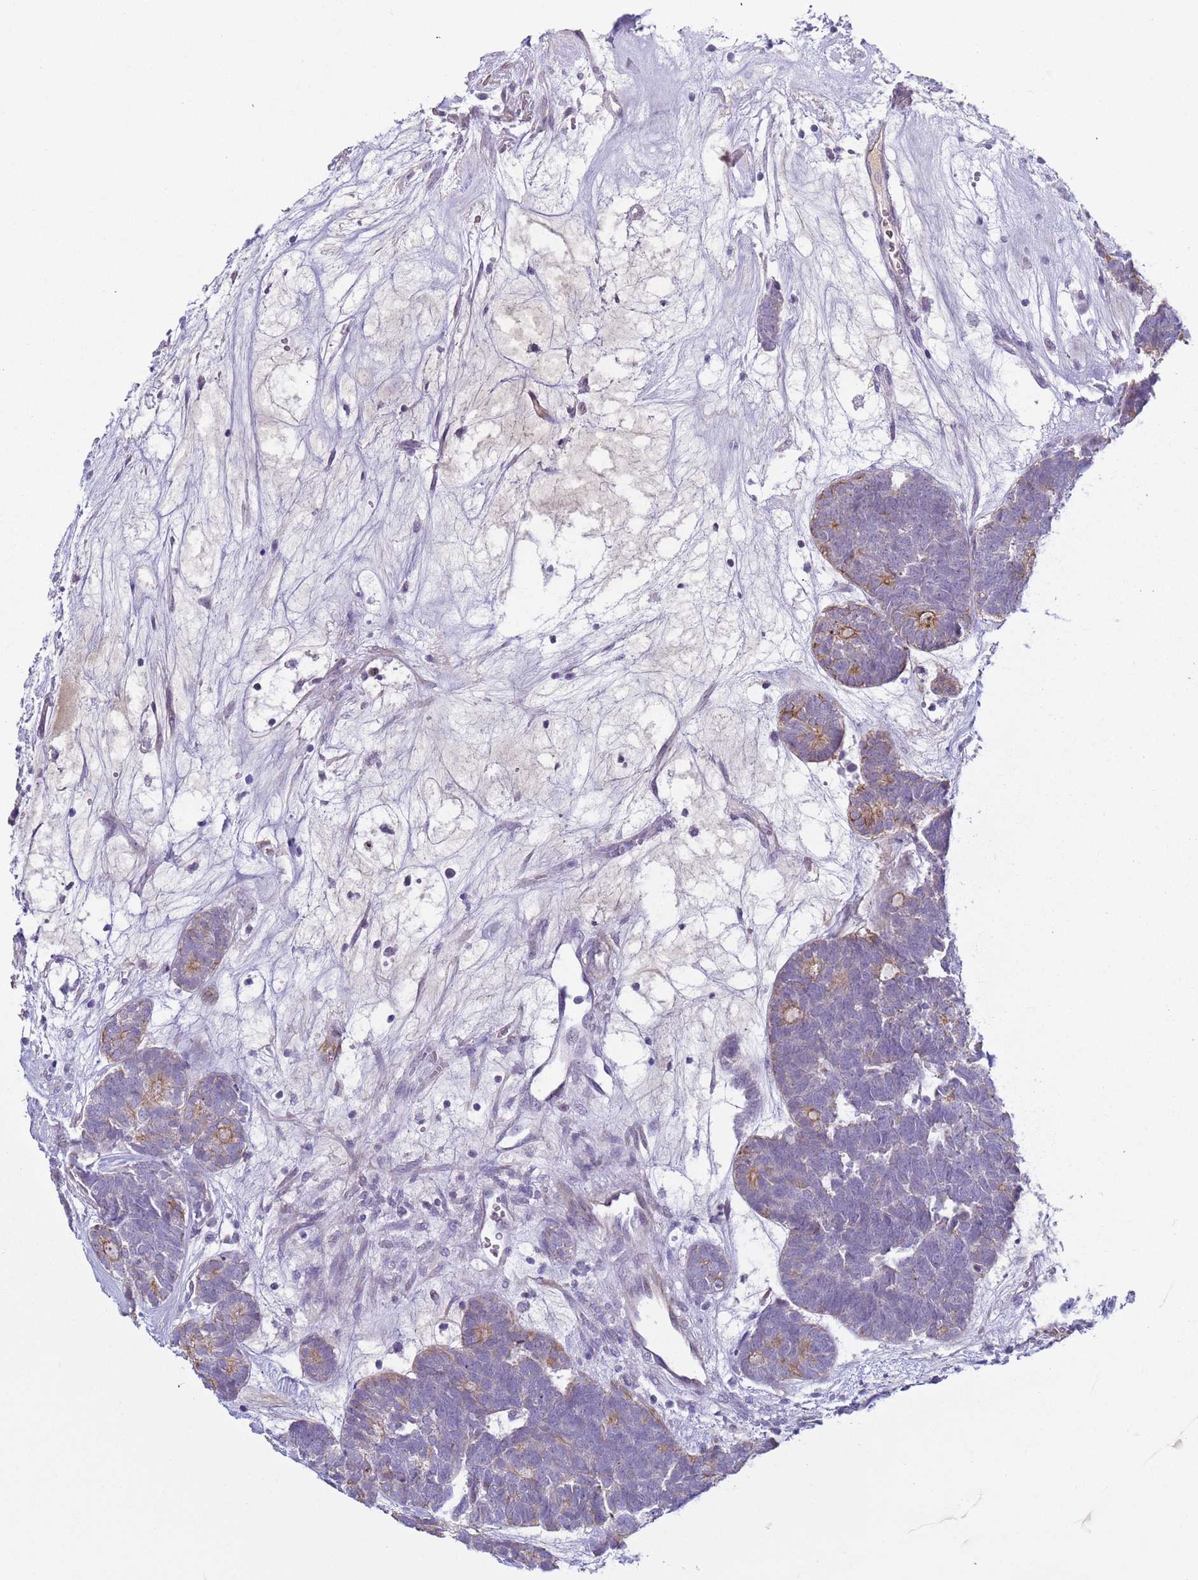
{"staining": {"intensity": "moderate", "quantity": "<25%", "location": "cytoplasmic/membranous"}, "tissue": "head and neck cancer", "cell_type": "Tumor cells", "image_type": "cancer", "snomed": [{"axis": "morphology", "description": "Adenocarcinoma, NOS"}, {"axis": "topography", "description": "Head-Neck"}], "caption": "Immunohistochemistry of head and neck adenocarcinoma exhibits low levels of moderate cytoplasmic/membranous staining in about <25% of tumor cells.", "gene": "NPAP1", "patient": {"sex": "female", "age": 81}}